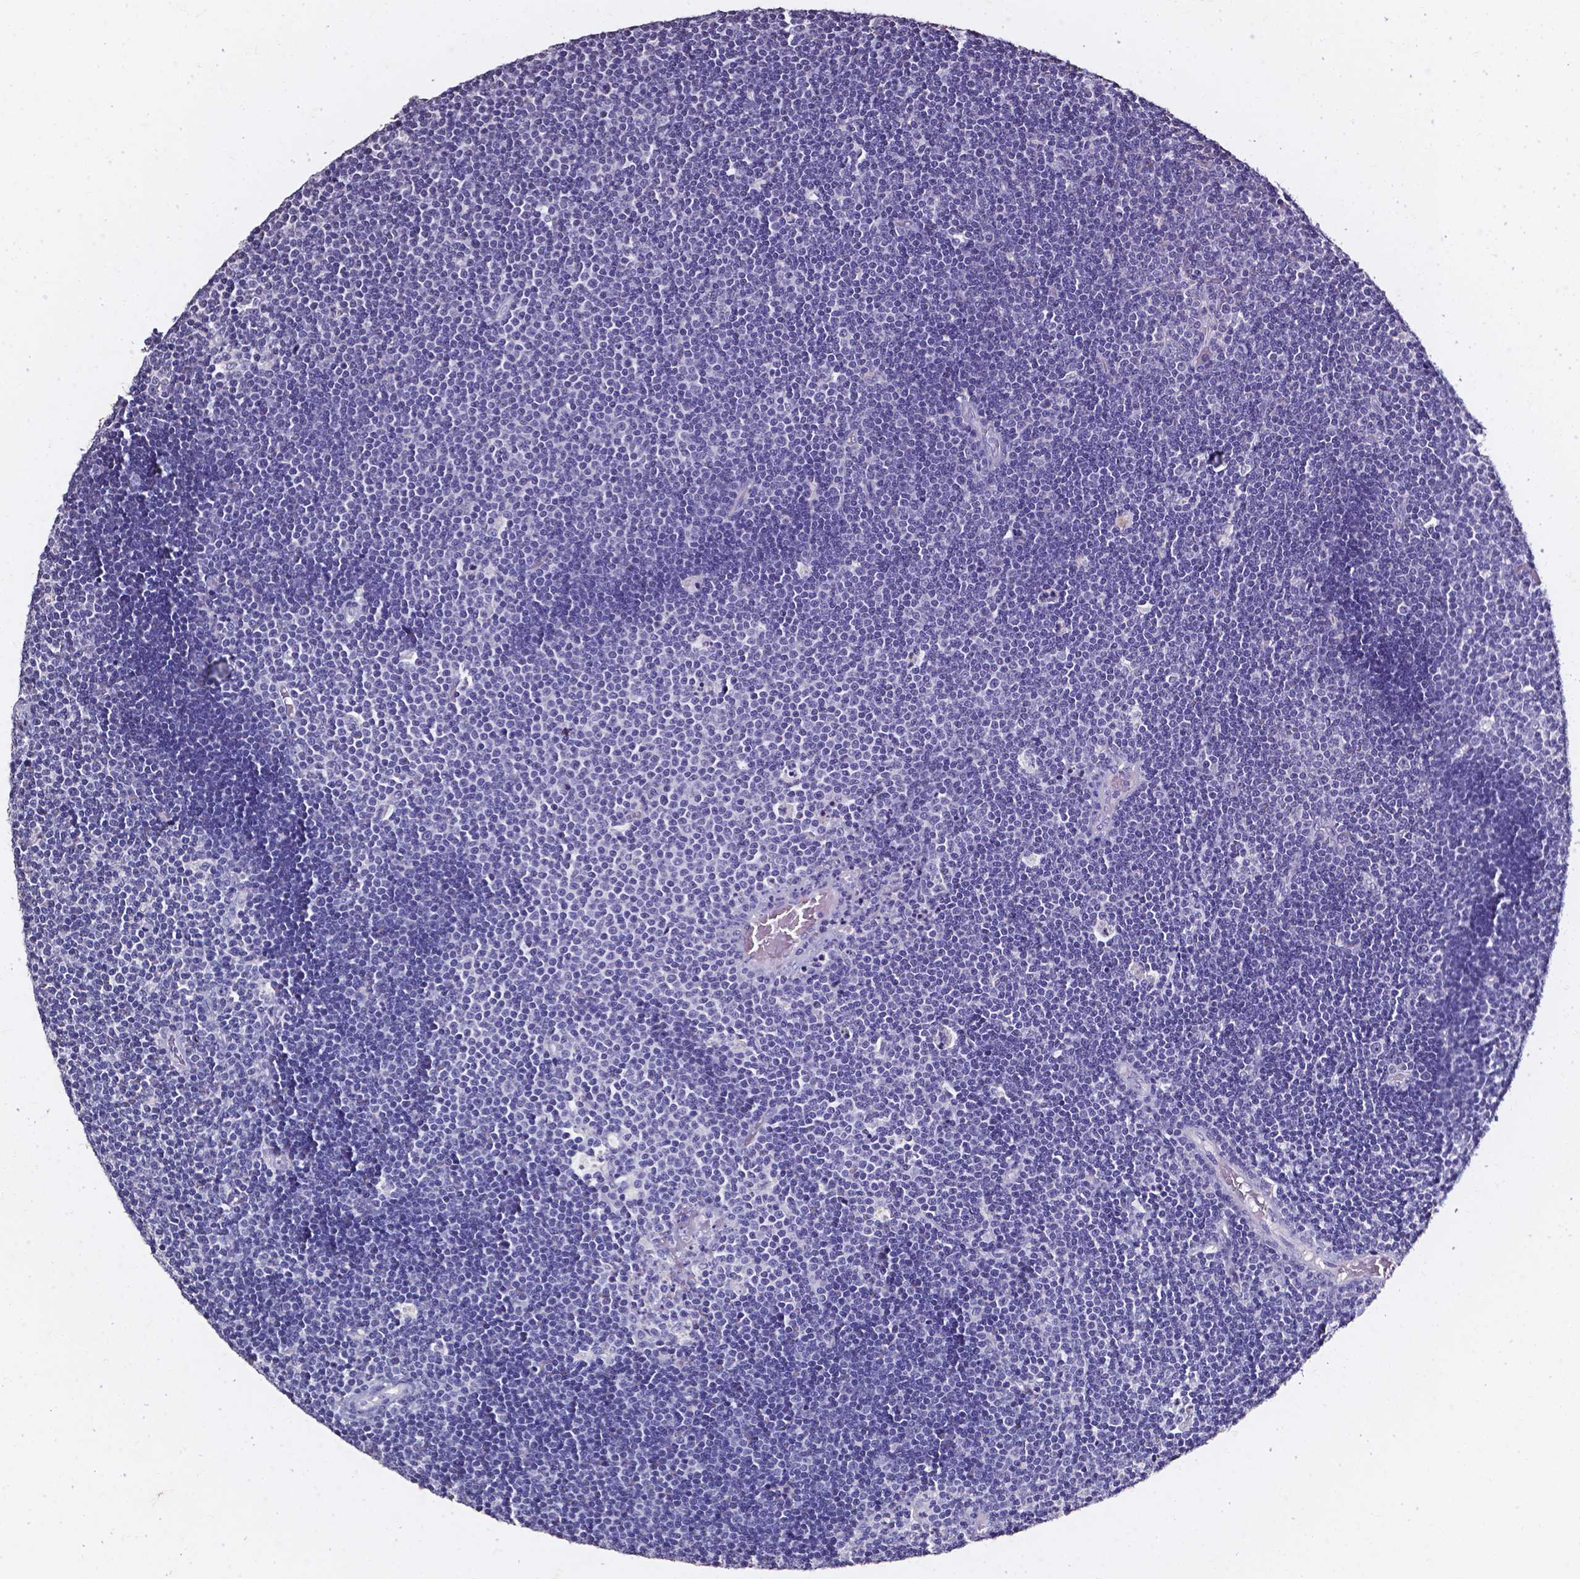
{"staining": {"intensity": "negative", "quantity": "none", "location": "none"}, "tissue": "lymphoma", "cell_type": "Tumor cells", "image_type": "cancer", "snomed": [{"axis": "morphology", "description": "Malignant lymphoma, non-Hodgkin's type, Low grade"}, {"axis": "topography", "description": "Brain"}], "caption": "Tumor cells are negative for protein expression in human lymphoma.", "gene": "AKR1B10", "patient": {"sex": "female", "age": 66}}